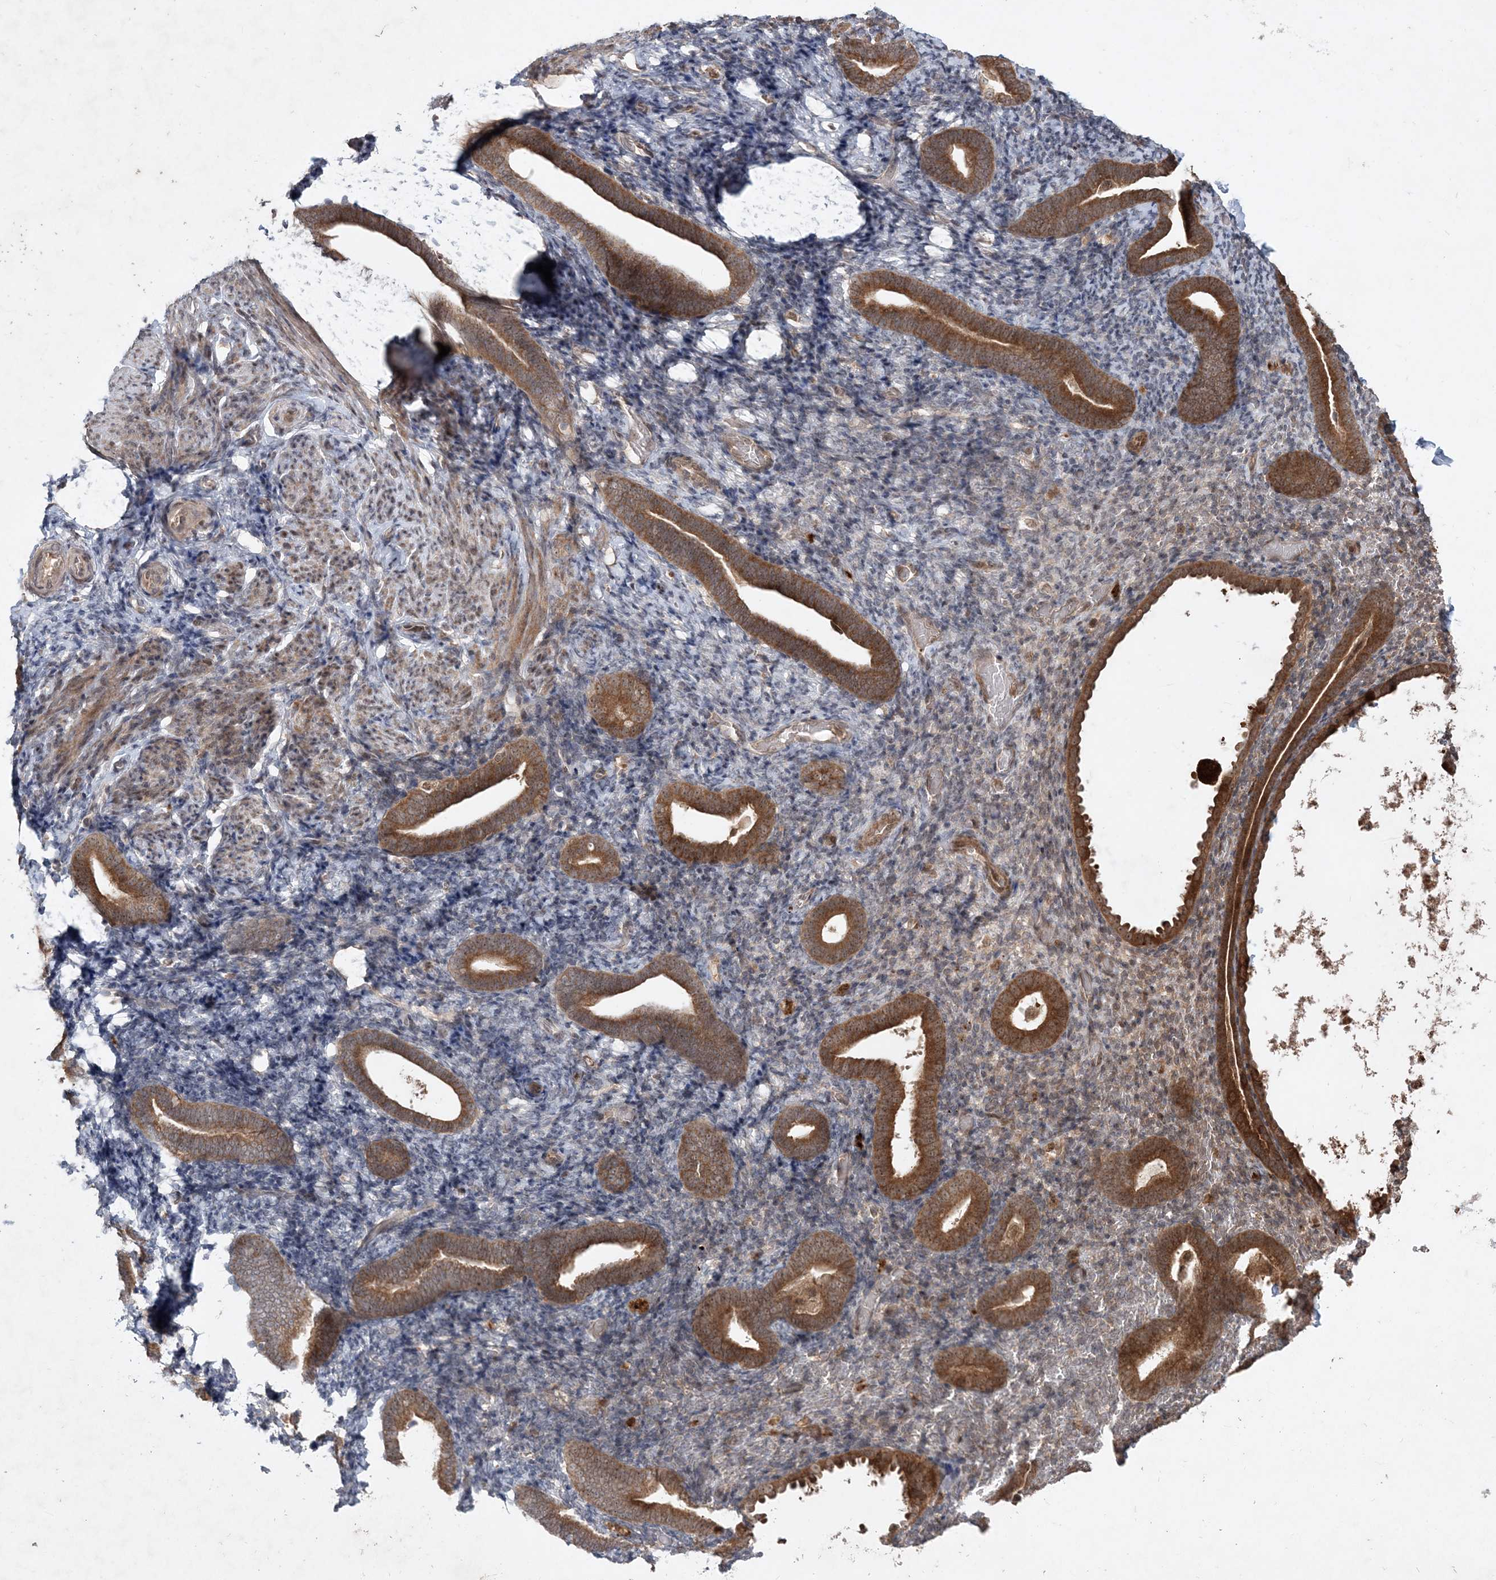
{"staining": {"intensity": "negative", "quantity": "none", "location": "none"}, "tissue": "endometrium", "cell_type": "Cells in endometrial stroma", "image_type": "normal", "snomed": [{"axis": "morphology", "description": "Normal tissue, NOS"}, {"axis": "topography", "description": "Endometrium"}], "caption": "Immunohistochemical staining of benign endometrium displays no significant staining in cells in endometrial stroma.", "gene": "UBR3", "patient": {"sex": "female", "age": 51}}